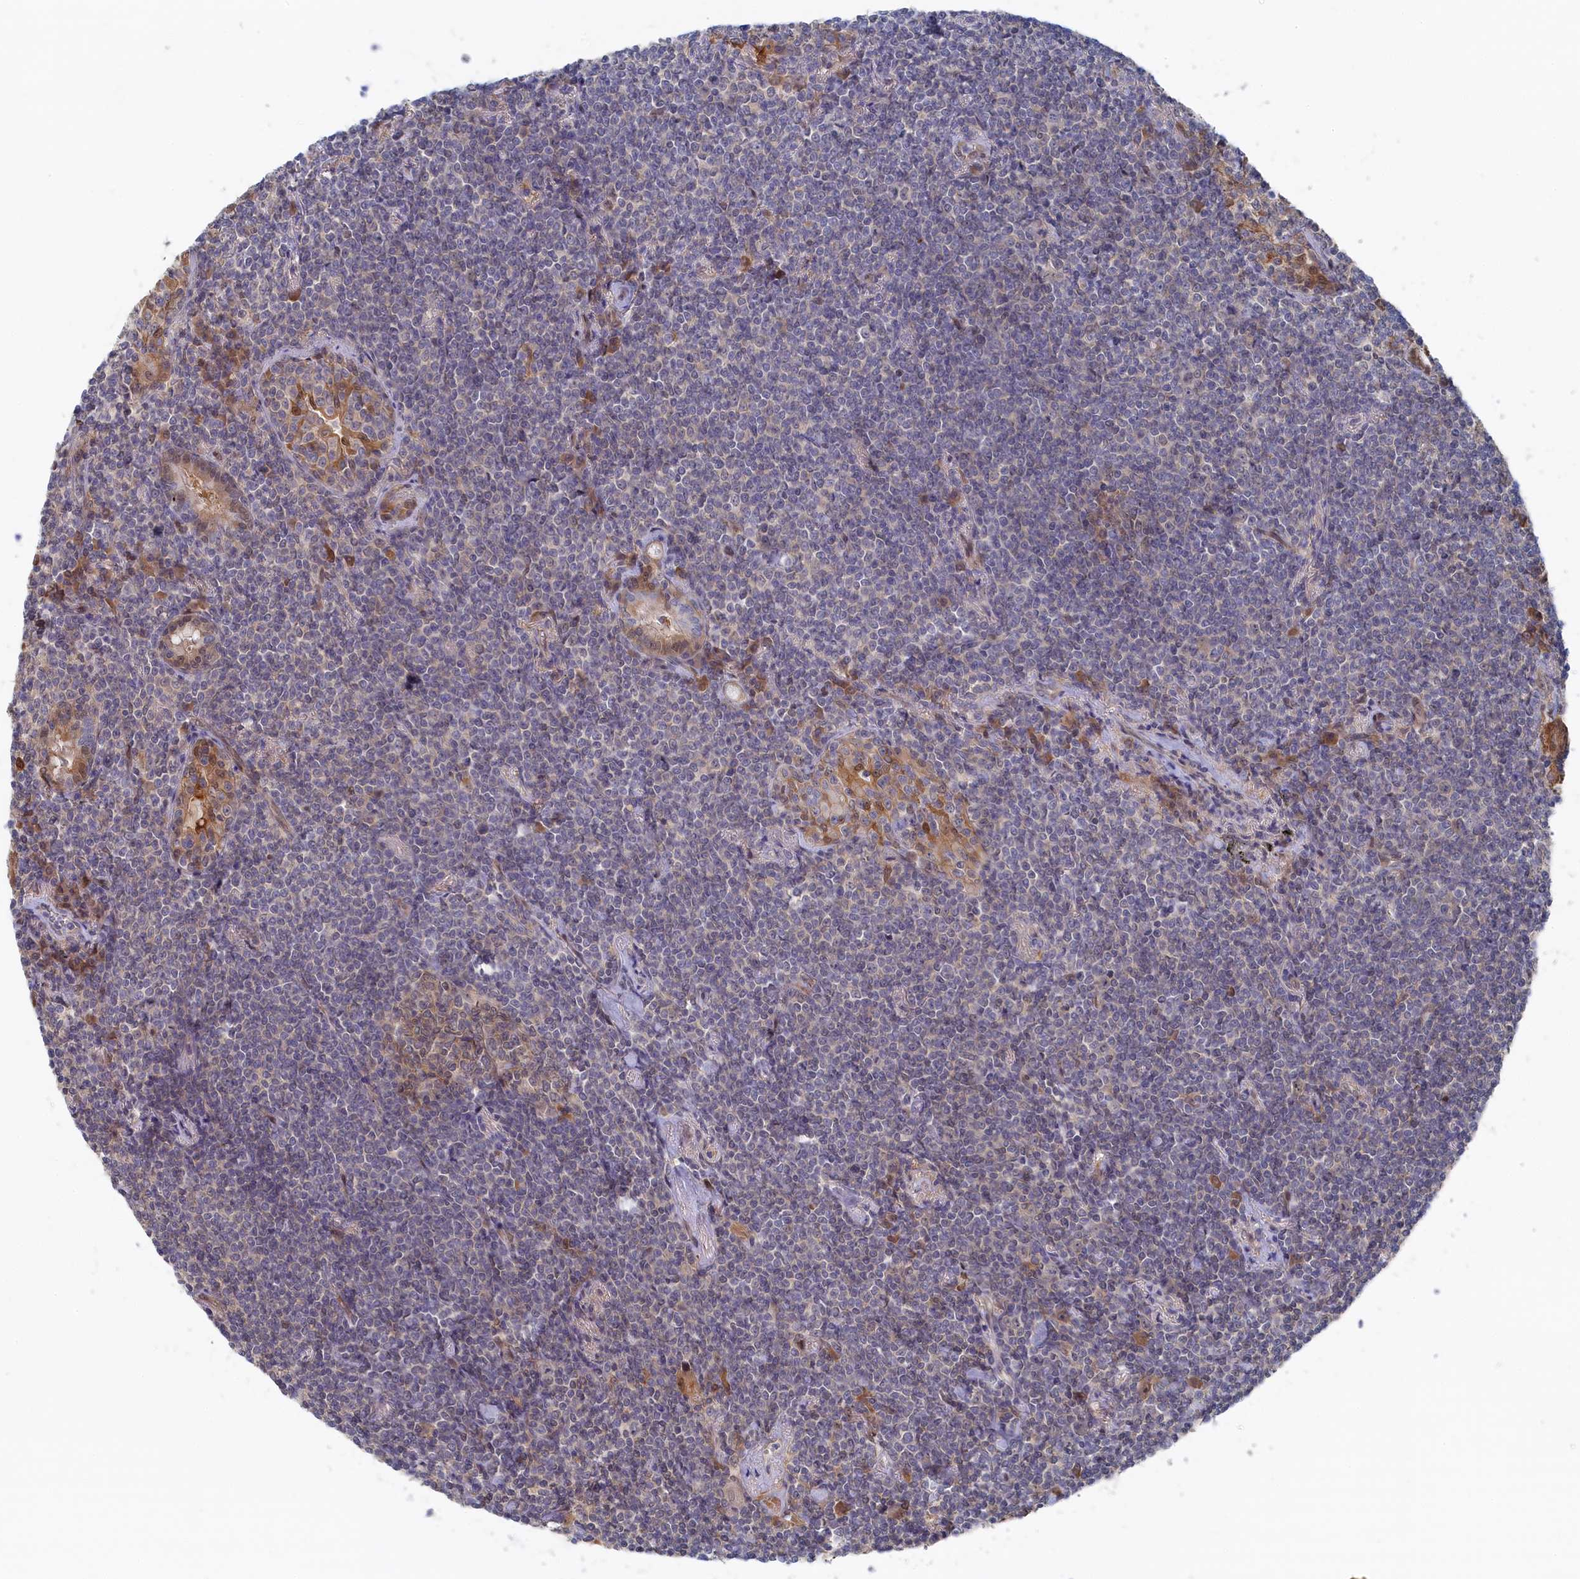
{"staining": {"intensity": "negative", "quantity": "none", "location": "none"}, "tissue": "lymphoma", "cell_type": "Tumor cells", "image_type": "cancer", "snomed": [{"axis": "morphology", "description": "Malignant lymphoma, non-Hodgkin's type, Low grade"}, {"axis": "topography", "description": "Lung"}], "caption": "Human lymphoma stained for a protein using immunohistochemistry exhibits no positivity in tumor cells.", "gene": "IRGQ", "patient": {"sex": "female", "age": 71}}